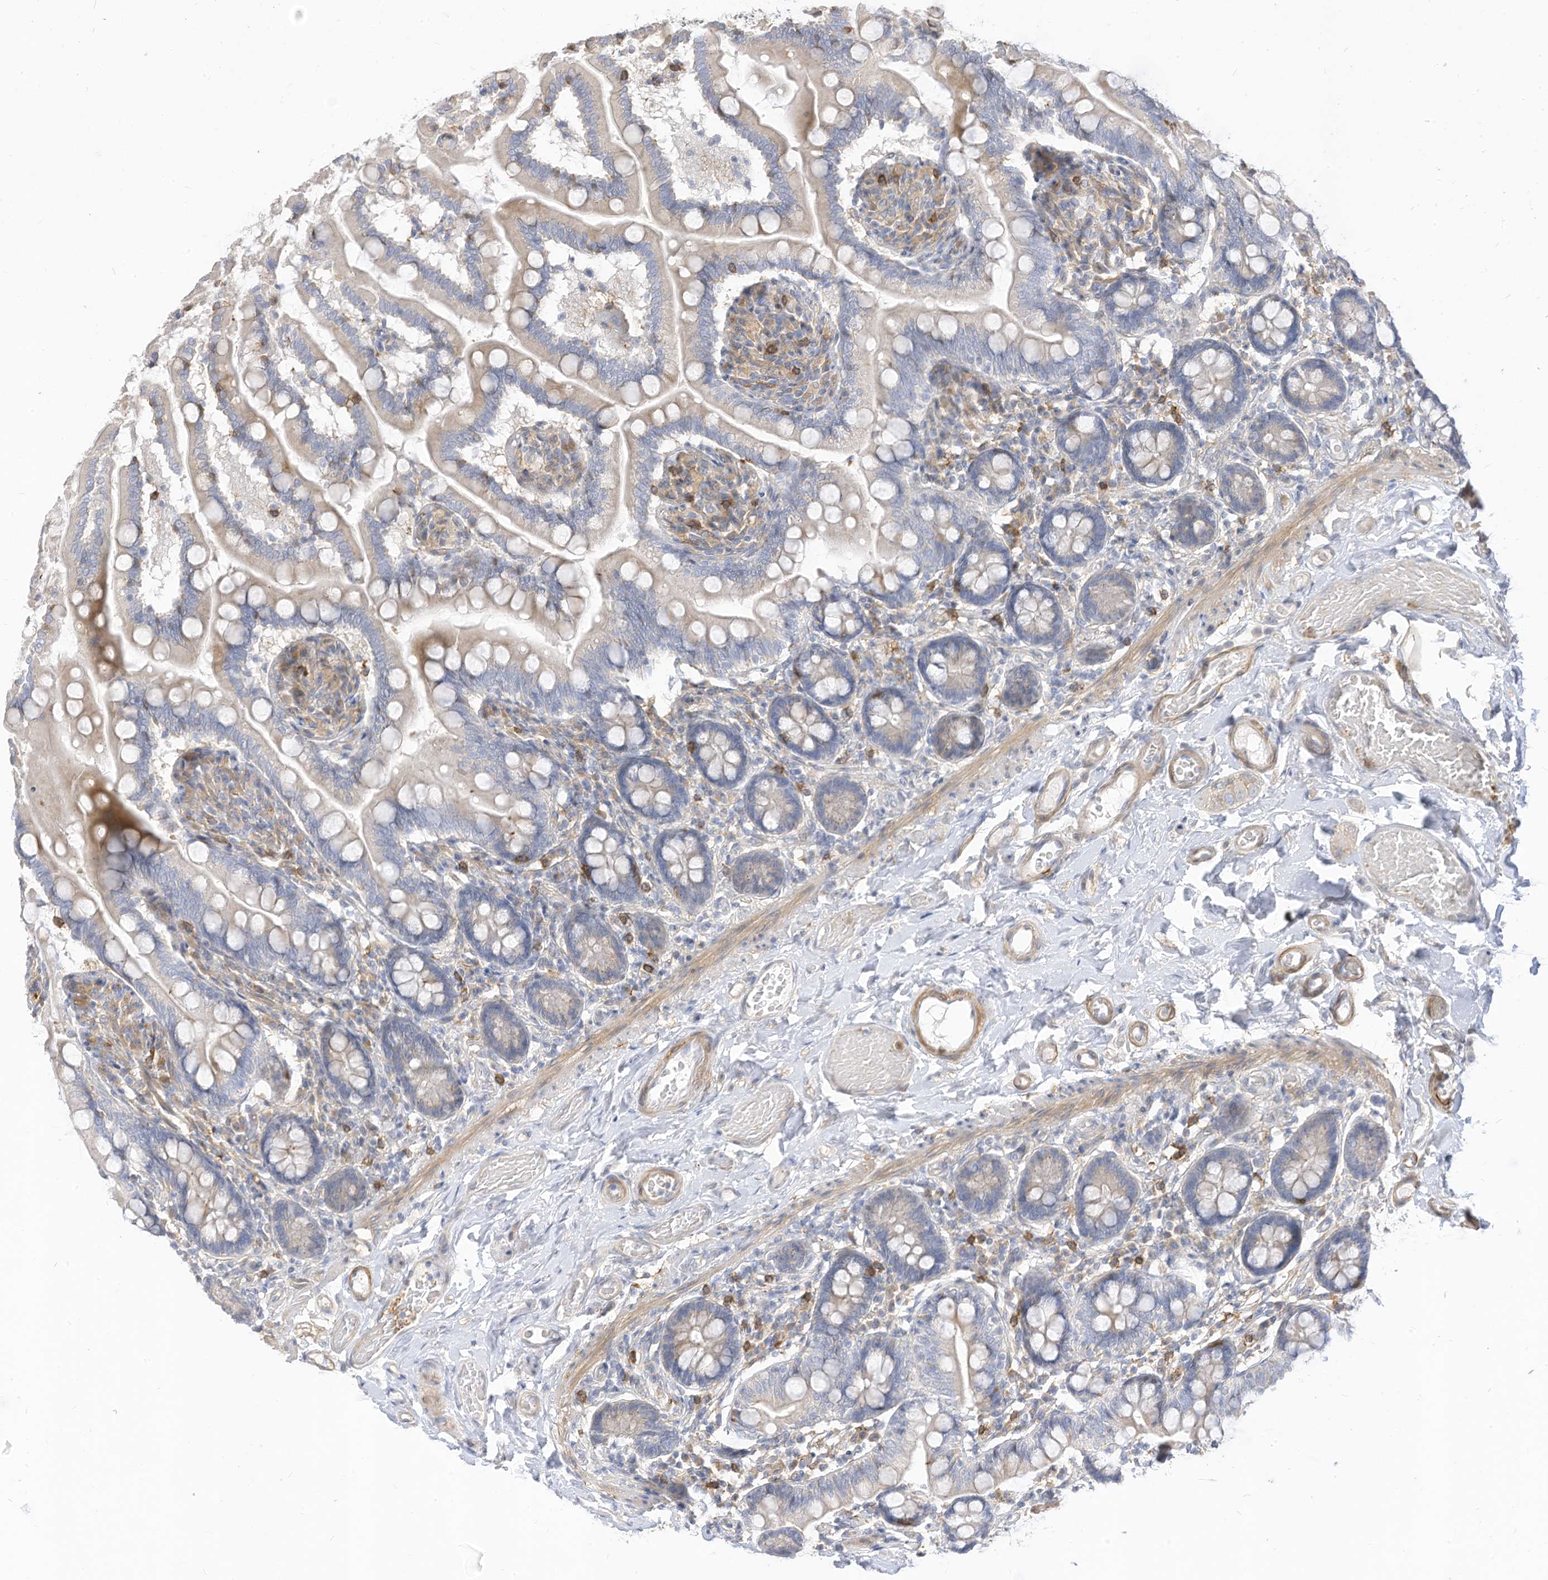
{"staining": {"intensity": "weak", "quantity": "<25%", "location": "cytoplasmic/membranous"}, "tissue": "small intestine", "cell_type": "Glandular cells", "image_type": "normal", "snomed": [{"axis": "morphology", "description": "Normal tissue, NOS"}, {"axis": "topography", "description": "Small intestine"}], "caption": "This is a image of immunohistochemistry (IHC) staining of normal small intestine, which shows no expression in glandular cells.", "gene": "ATP13A1", "patient": {"sex": "female", "age": 64}}